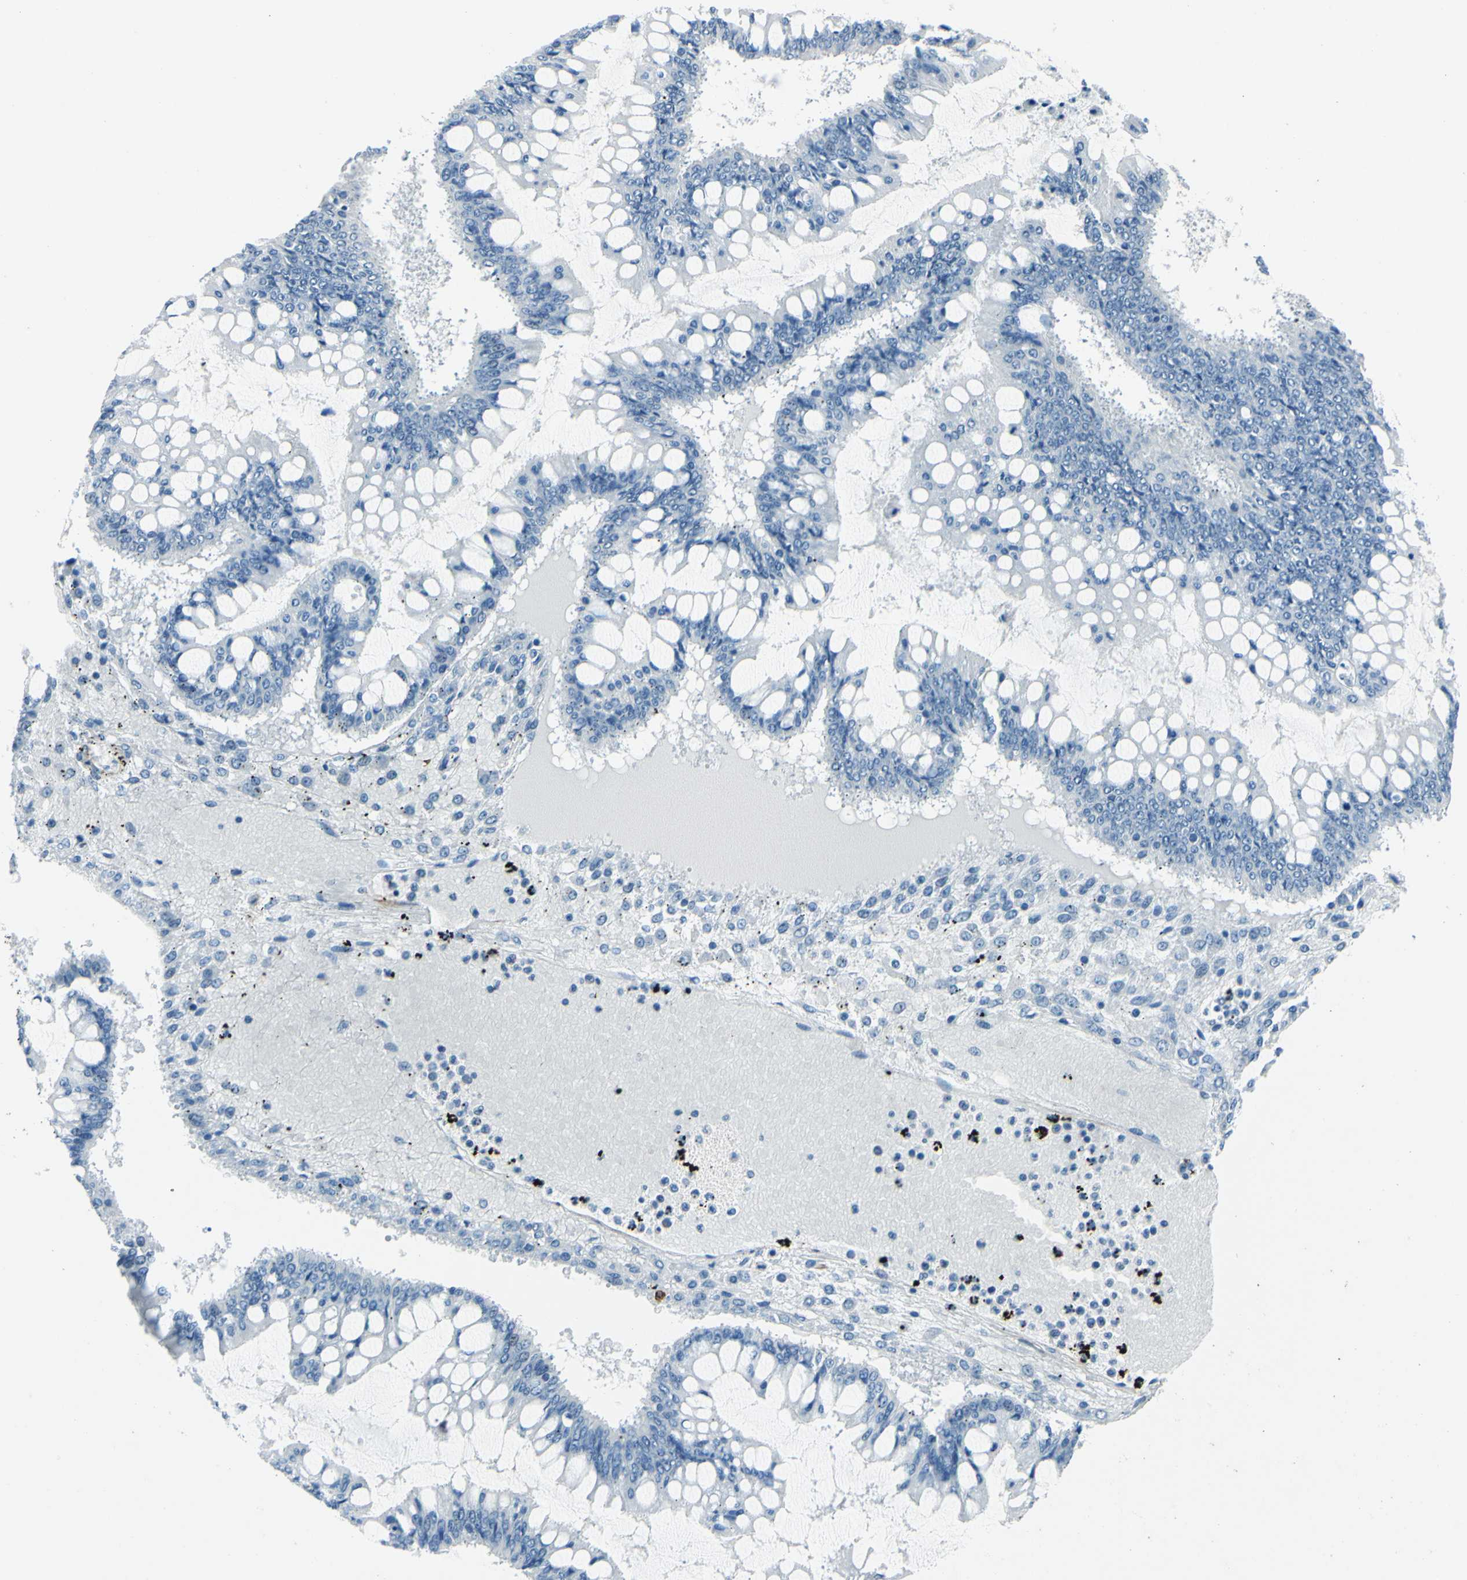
{"staining": {"intensity": "negative", "quantity": "none", "location": "none"}, "tissue": "ovarian cancer", "cell_type": "Tumor cells", "image_type": "cancer", "snomed": [{"axis": "morphology", "description": "Cystadenocarcinoma, mucinous, NOS"}, {"axis": "topography", "description": "Ovary"}], "caption": "Ovarian cancer was stained to show a protein in brown. There is no significant expression in tumor cells.", "gene": "CDH15", "patient": {"sex": "female", "age": 73}}